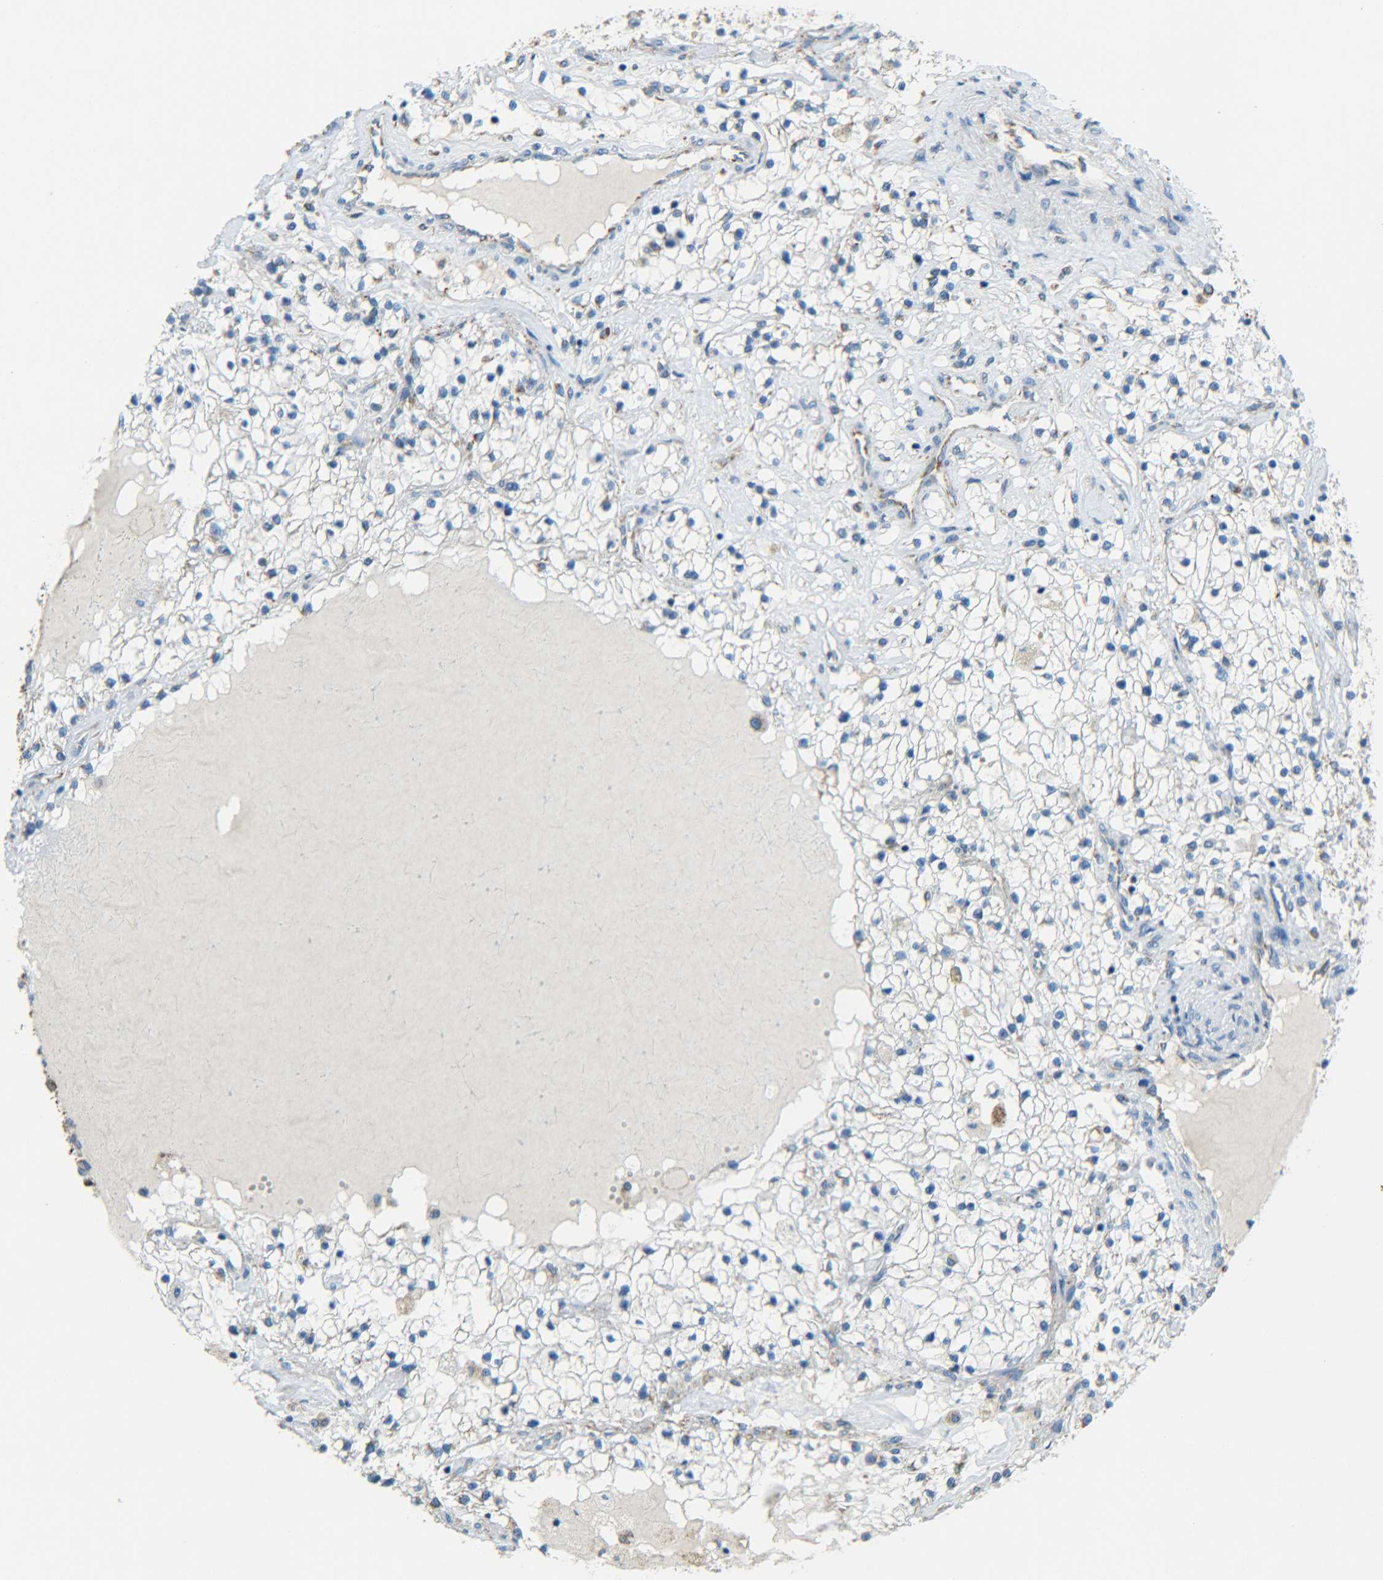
{"staining": {"intensity": "negative", "quantity": "none", "location": "none"}, "tissue": "renal cancer", "cell_type": "Tumor cells", "image_type": "cancer", "snomed": [{"axis": "morphology", "description": "Adenocarcinoma, NOS"}, {"axis": "topography", "description": "Kidney"}], "caption": "Immunohistochemistry (IHC) photomicrograph of neoplastic tissue: human renal cancer stained with DAB (3,3'-diaminobenzidine) shows no significant protein positivity in tumor cells.", "gene": "CYB5R1", "patient": {"sex": "male", "age": 68}}